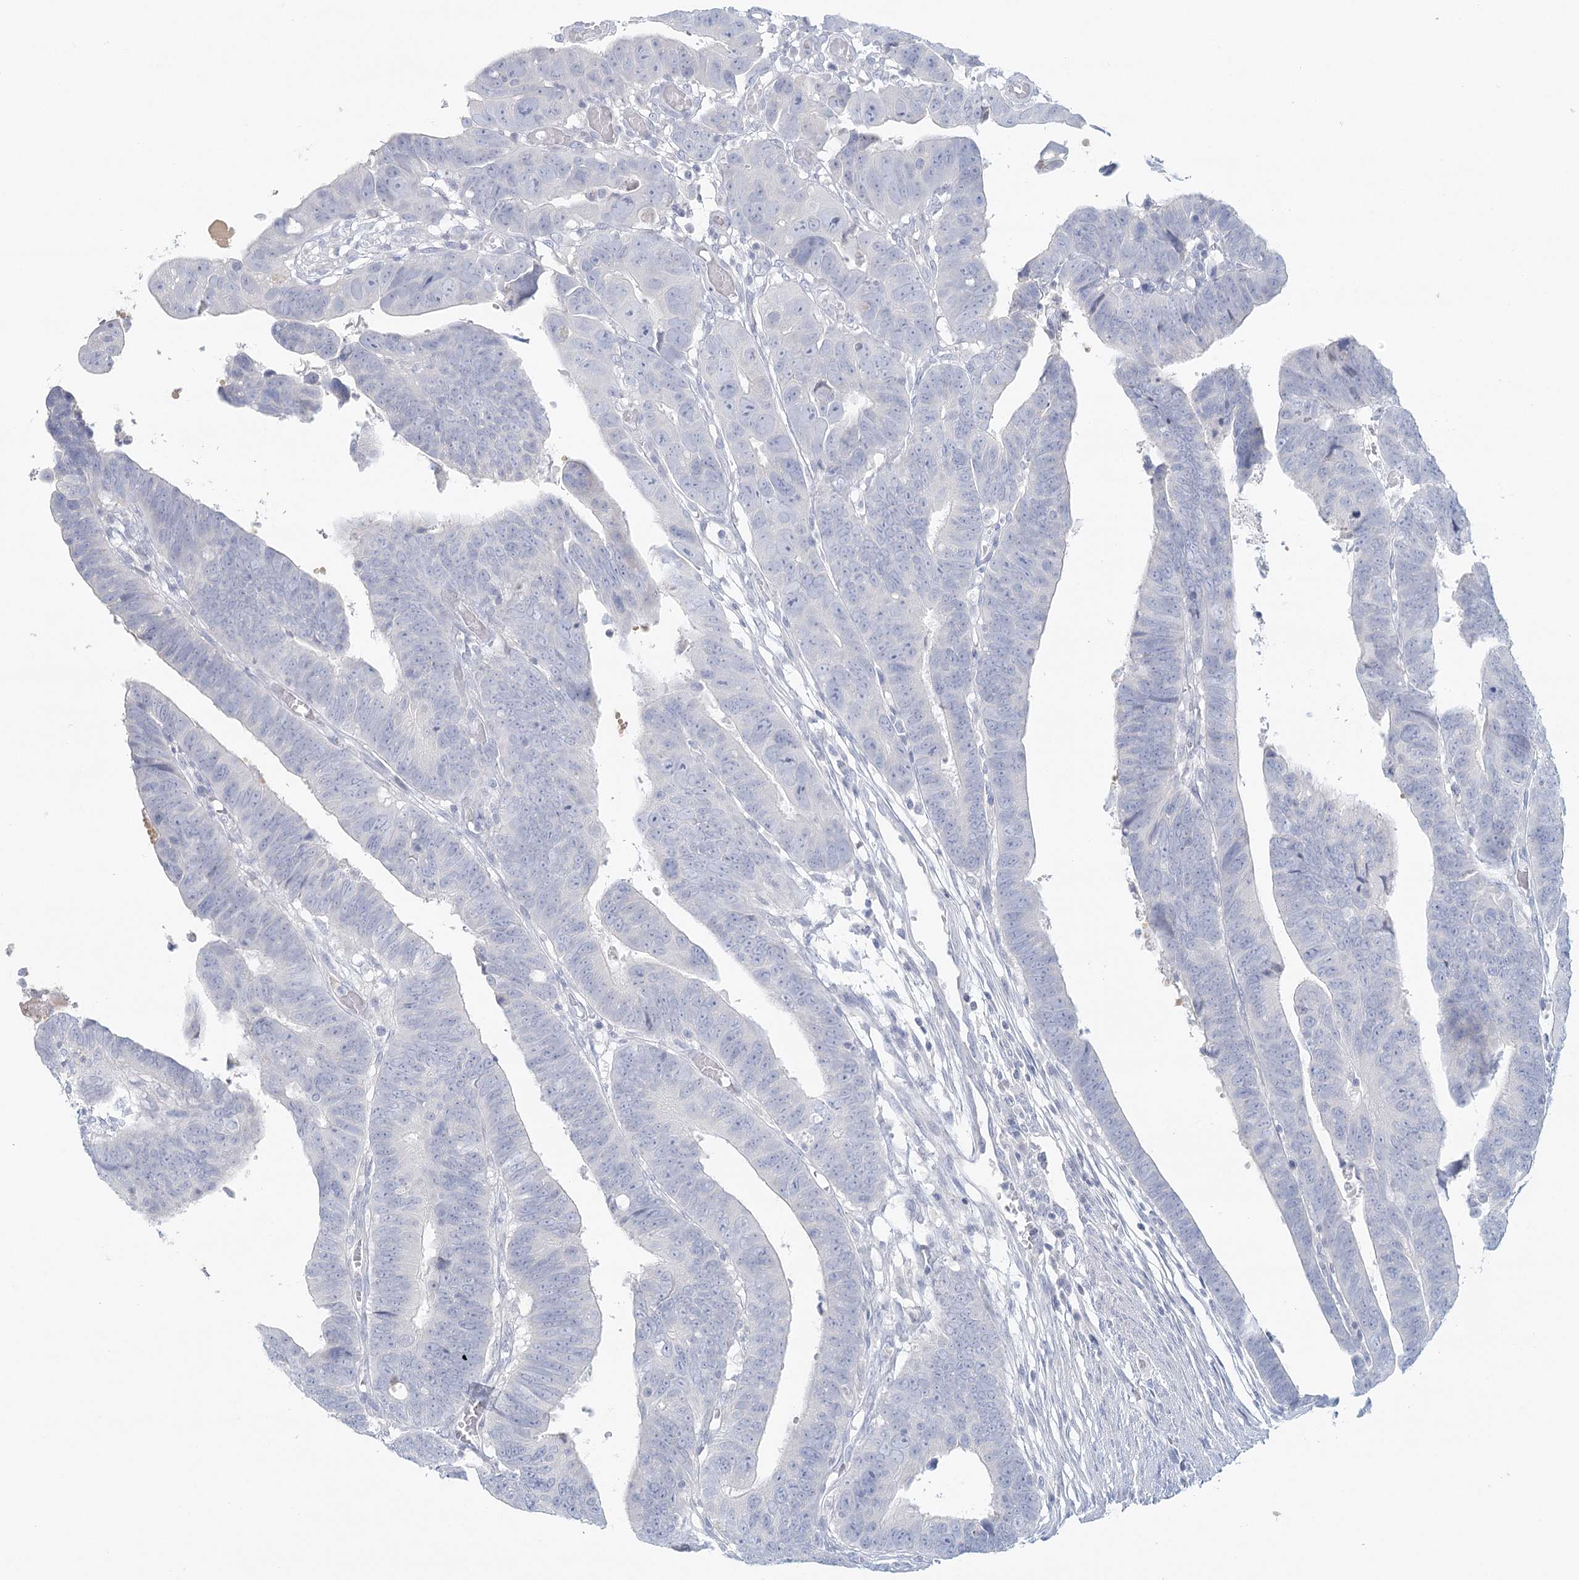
{"staining": {"intensity": "negative", "quantity": "none", "location": "none"}, "tissue": "colorectal cancer", "cell_type": "Tumor cells", "image_type": "cancer", "snomed": [{"axis": "morphology", "description": "Adenocarcinoma, NOS"}, {"axis": "topography", "description": "Rectum"}], "caption": "Micrograph shows no protein staining in tumor cells of colorectal cancer (adenocarcinoma) tissue.", "gene": "DMGDH", "patient": {"sex": "female", "age": 65}}